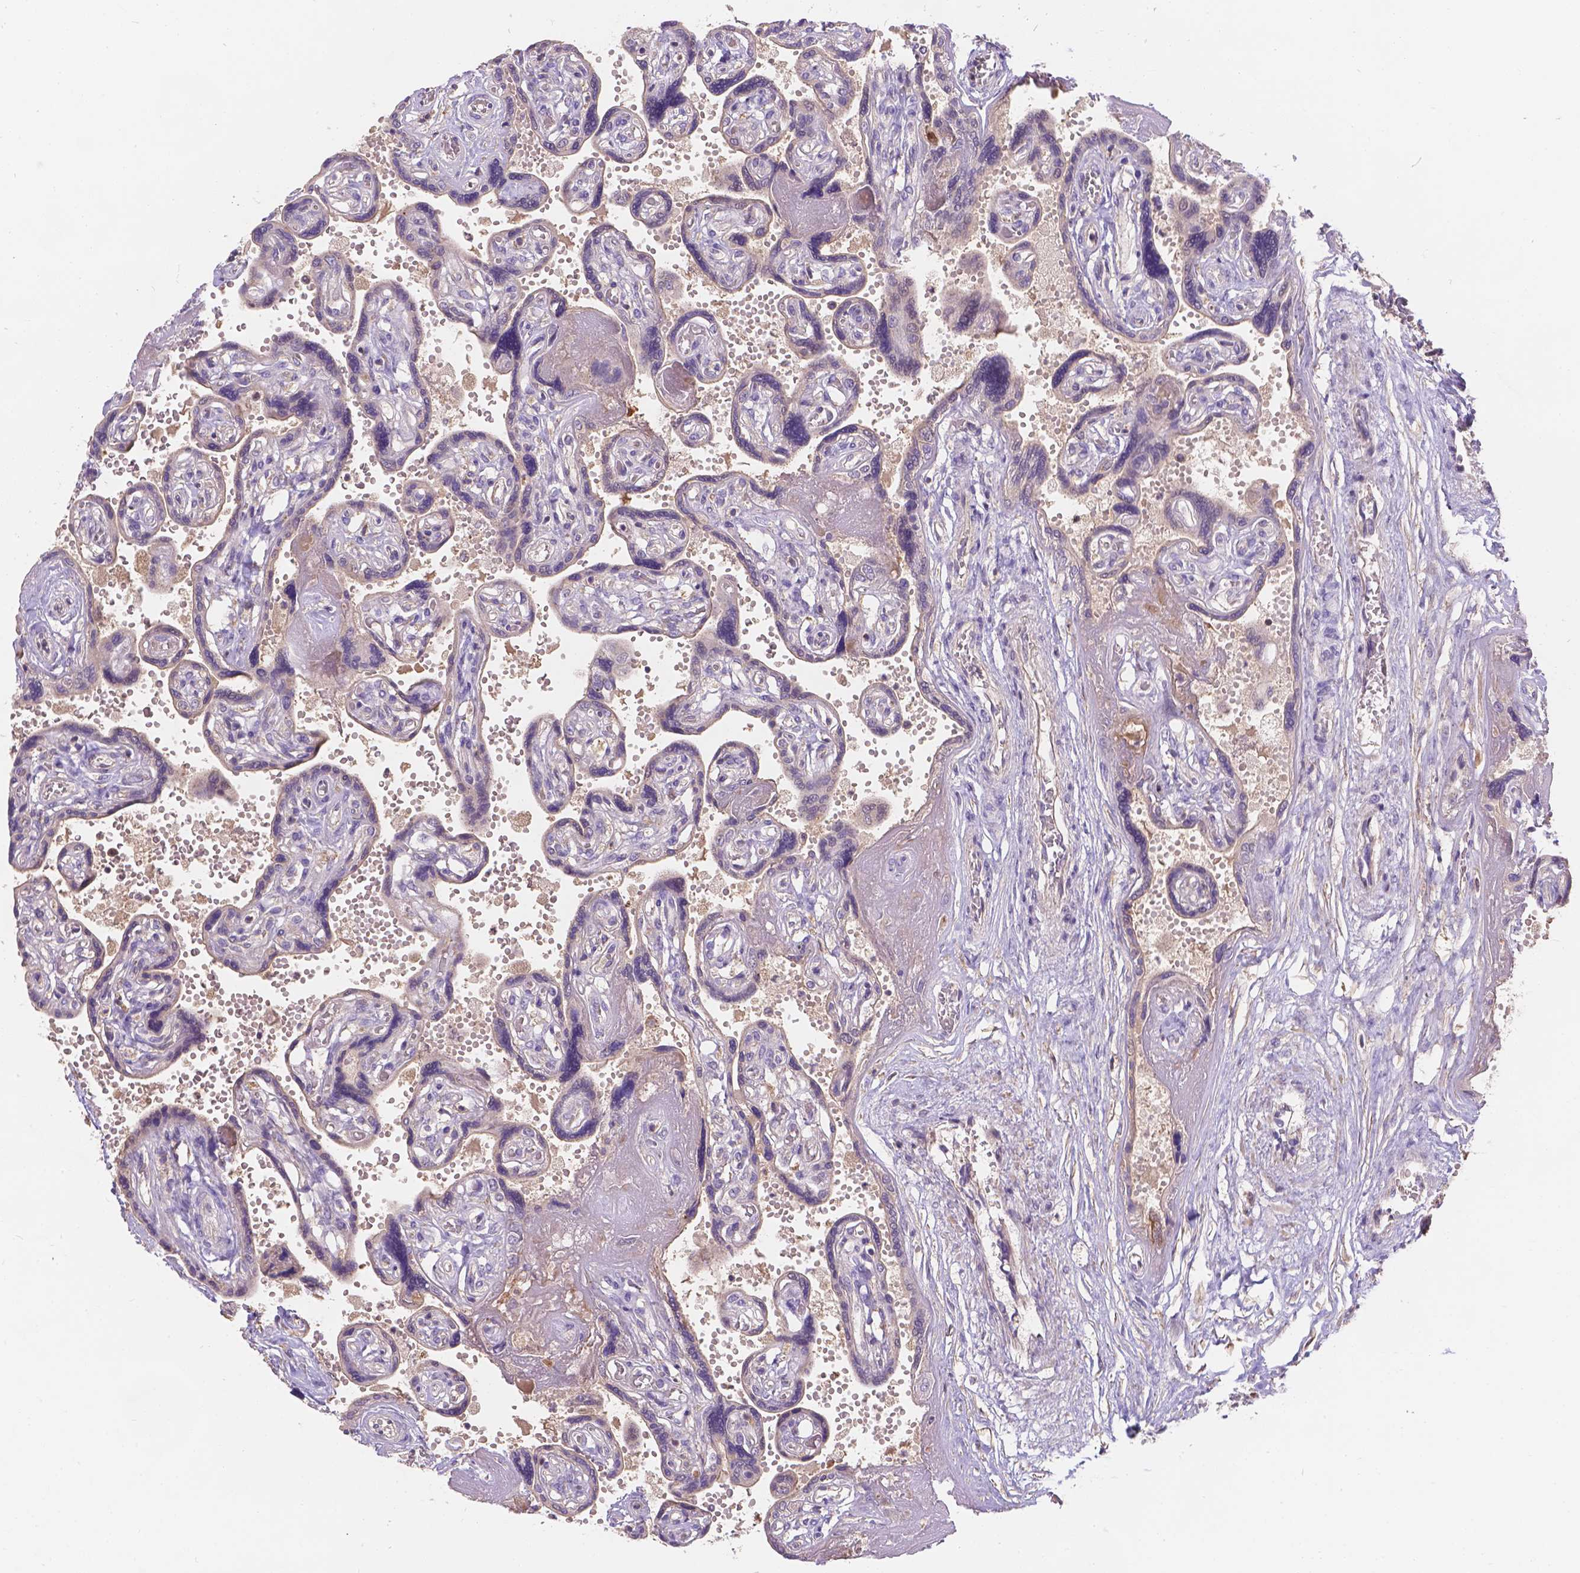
{"staining": {"intensity": "negative", "quantity": "none", "location": "none"}, "tissue": "placenta", "cell_type": "Decidual cells", "image_type": "normal", "snomed": [{"axis": "morphology", "description": "Normal tissue, NOS"}, {"axis": "topography", "description": "Placenta"}], "caption": "The image displays no significant expression in decidual cells of placenta. The staining was performed using DAB (3,3'-diaminobenzidine) to visualize the protein expression in brown, while the nuclei were stained in blue with hematoxylin (Magnification: 20x).", "gene": "CDK10", "patient": {"sex": "female", "age": 32}}